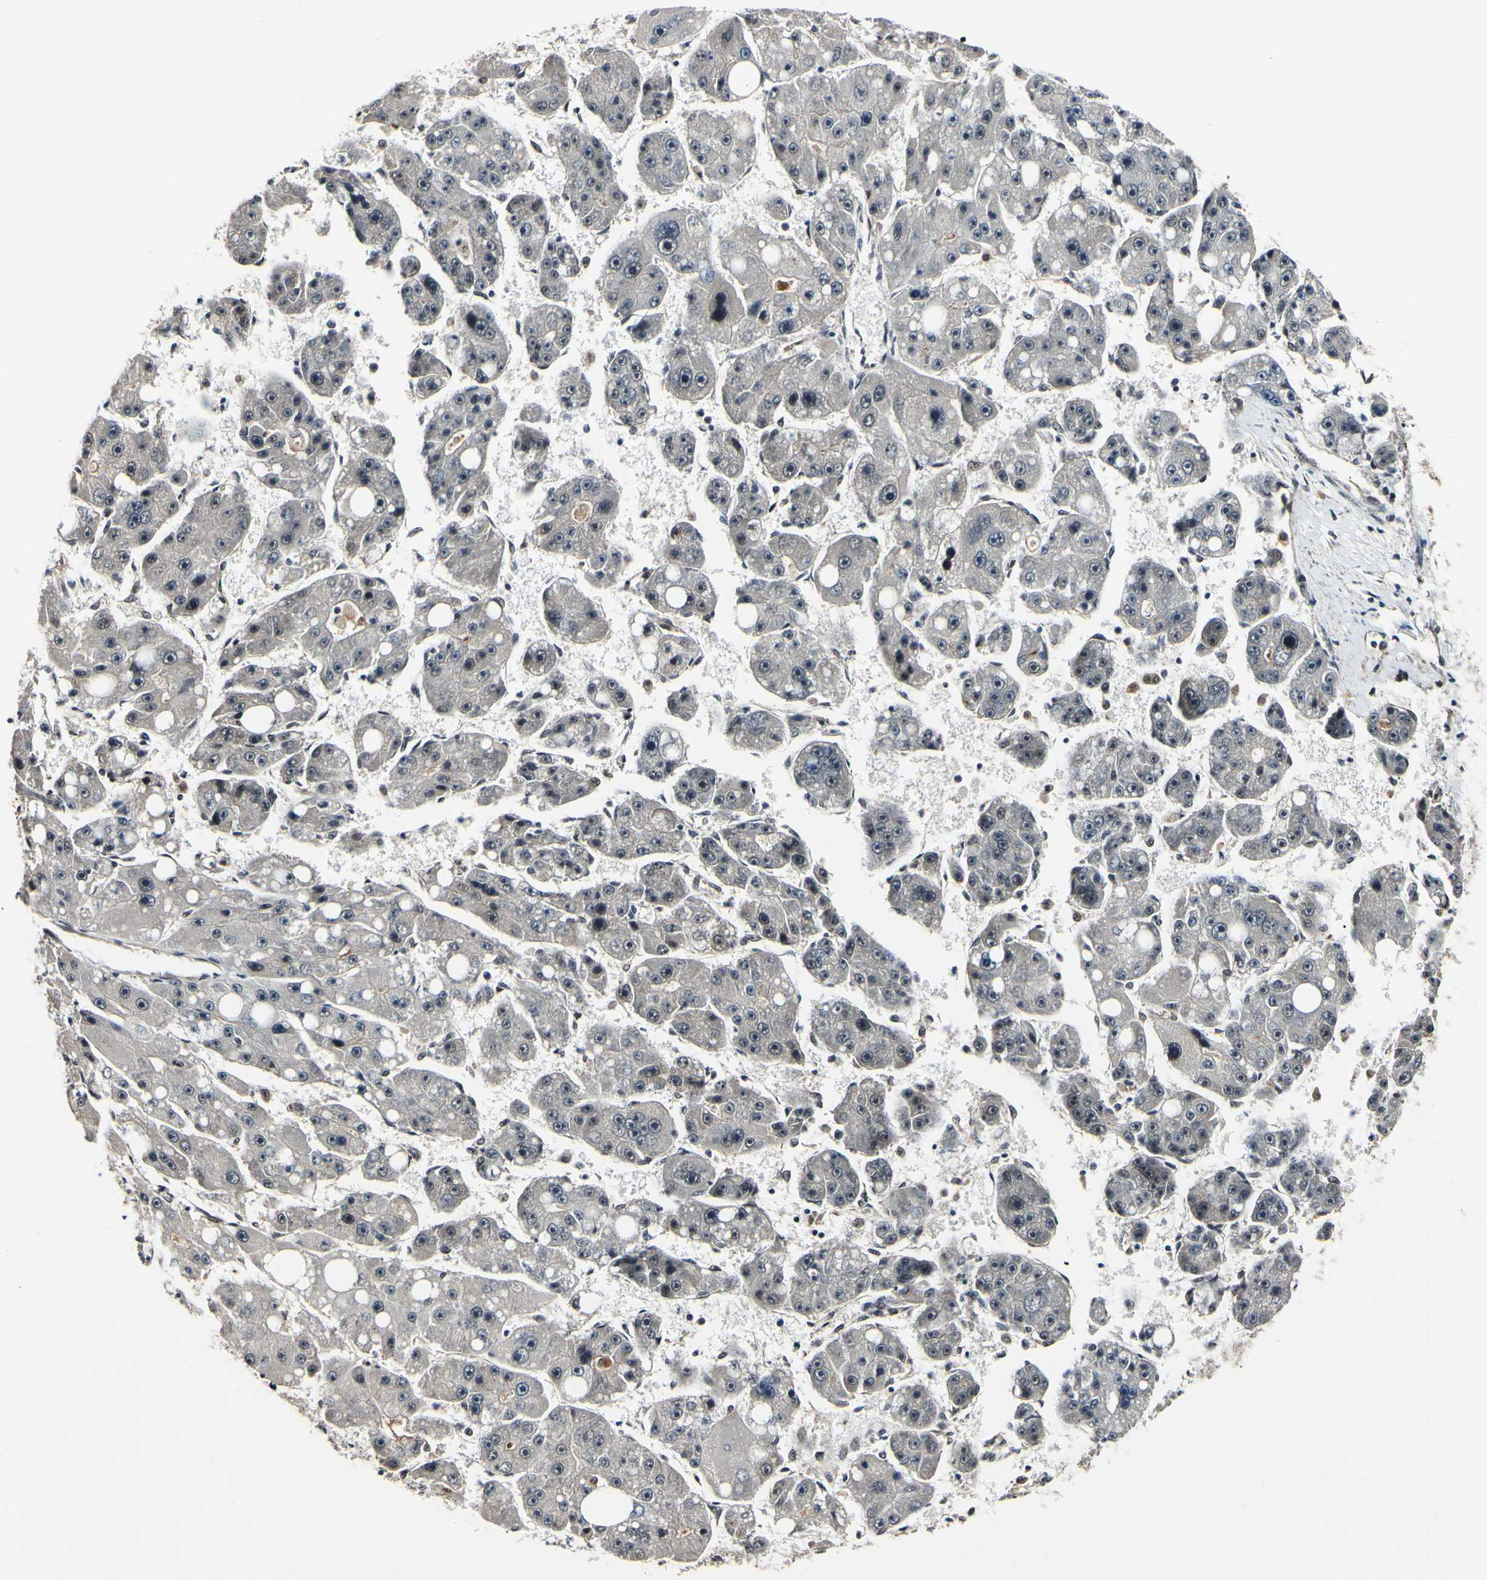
{"staining": {"intensity": "negative", "quantity": "none", "location": "none"}, "tissue": "liver cancer", "cell_type": "Tumor cells", "image_type": "cancer", "snomed": [{"axis": "morphology", "description": "Carcinoma, Hepatocellular, NOS"}, {"axis": "topography", "description": "Liver"}], "caption": "High power microscopy micrograph of an immunohistochemistry (IHC) micrograph of liver hepatocellular carcinoma, revealing no significant expression in tumor cells. (Brightfield microscopy of DAB immunohistochemistry (IHC) at high magnification).", "gene": "PSMD10", "patient": {"sex": "female", "age": 61}}